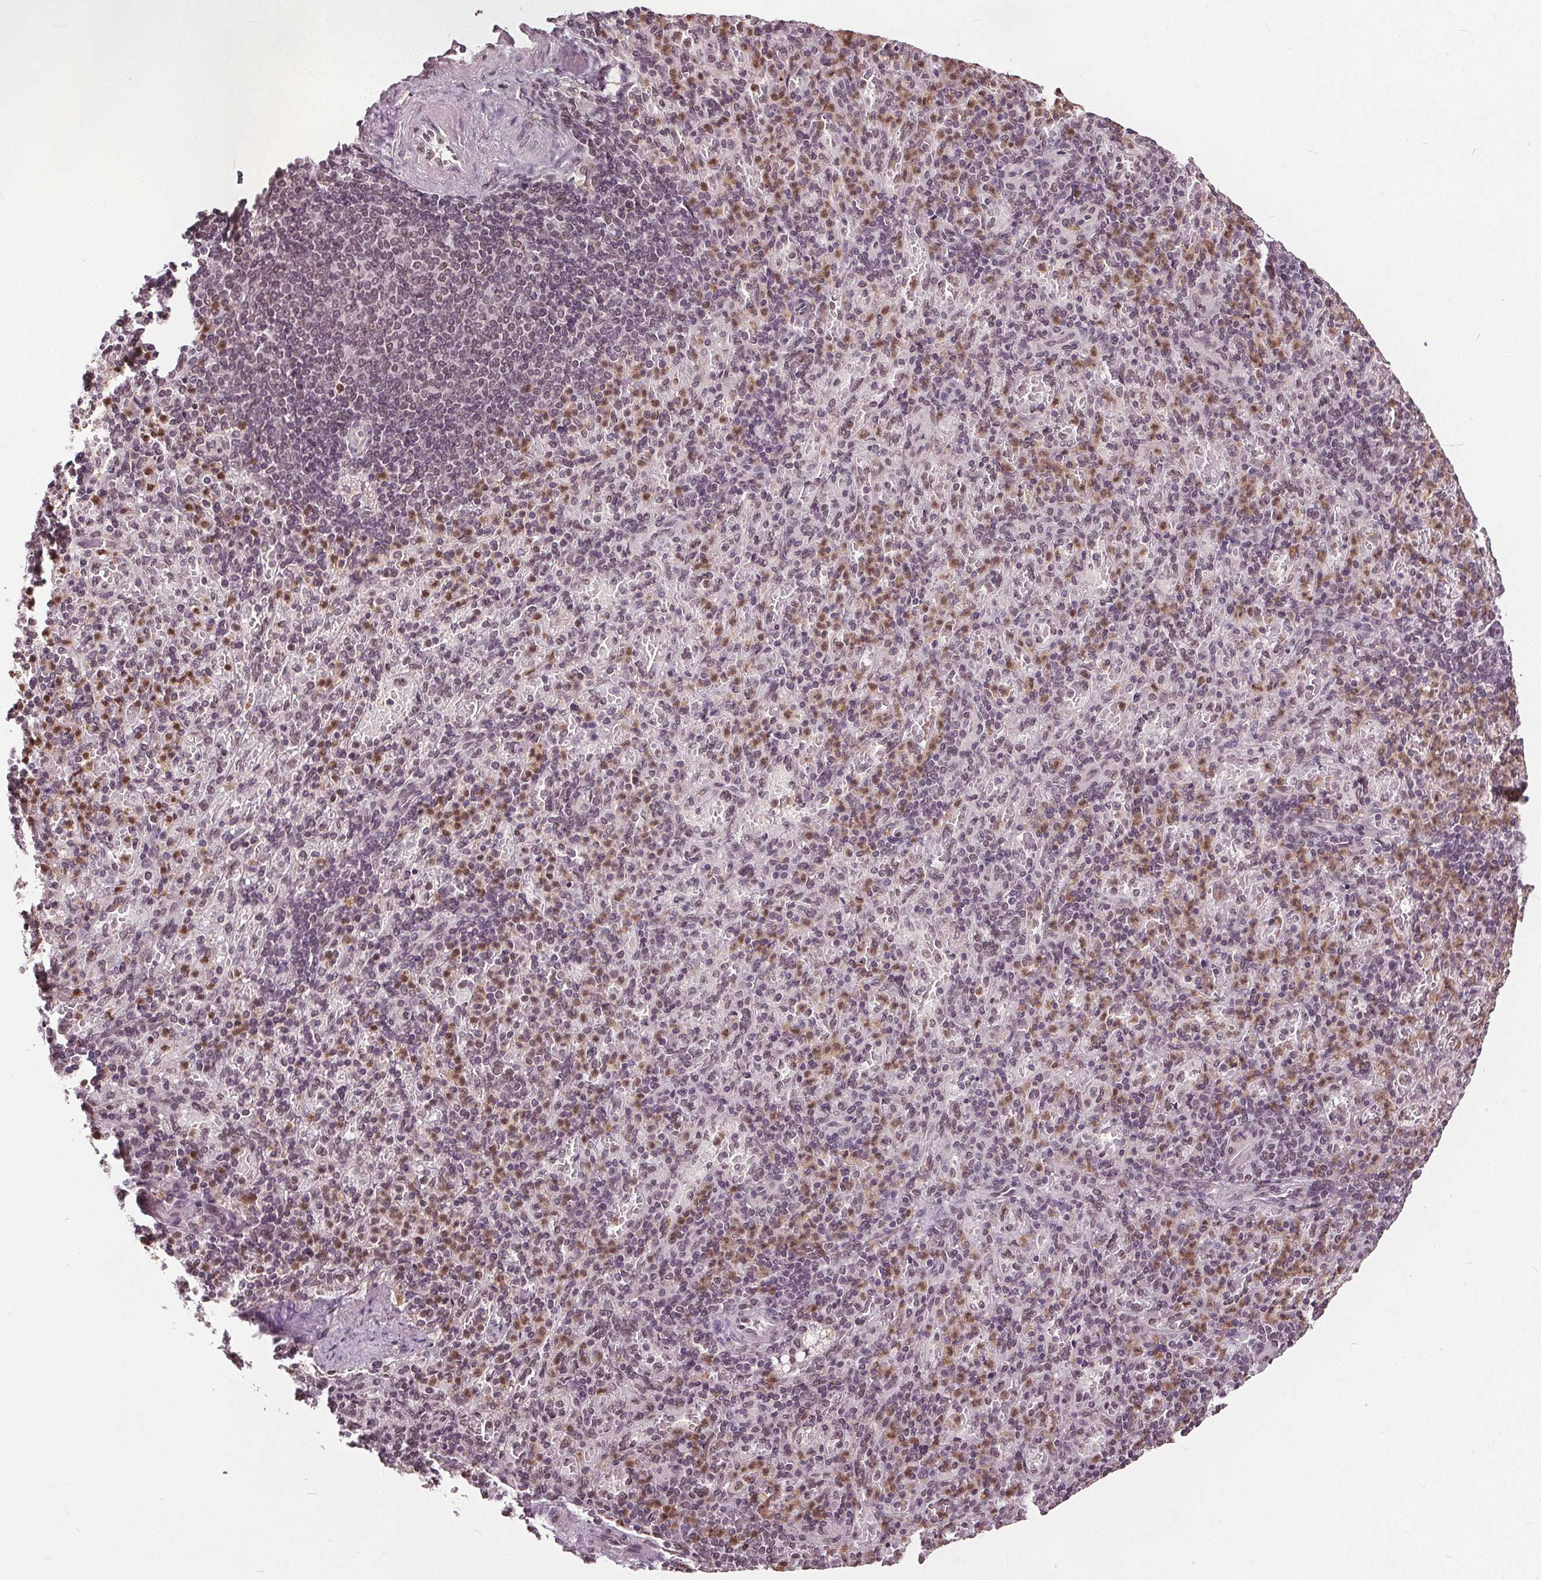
{"staining": {"intensity": "moderate", "quantity": "25%-75%", "location": "nuclear"}, "tissue": "spleen", "cell_type": "Cells in red pulp", "image_type": "normal", "snomed": [{"axis": "morphology", "description": "Normal tissue, NOS"}, {"axis": "topography", "description": "Spleen"}], "caption": "DAB immunohistochemical staining of unremarkable human spleen reveals moderate nuclear protein positivity in about 25%-75% of cells in red pulp.", "gene": "TTC39C", "patient": {"sex": "female", "age": 74}}